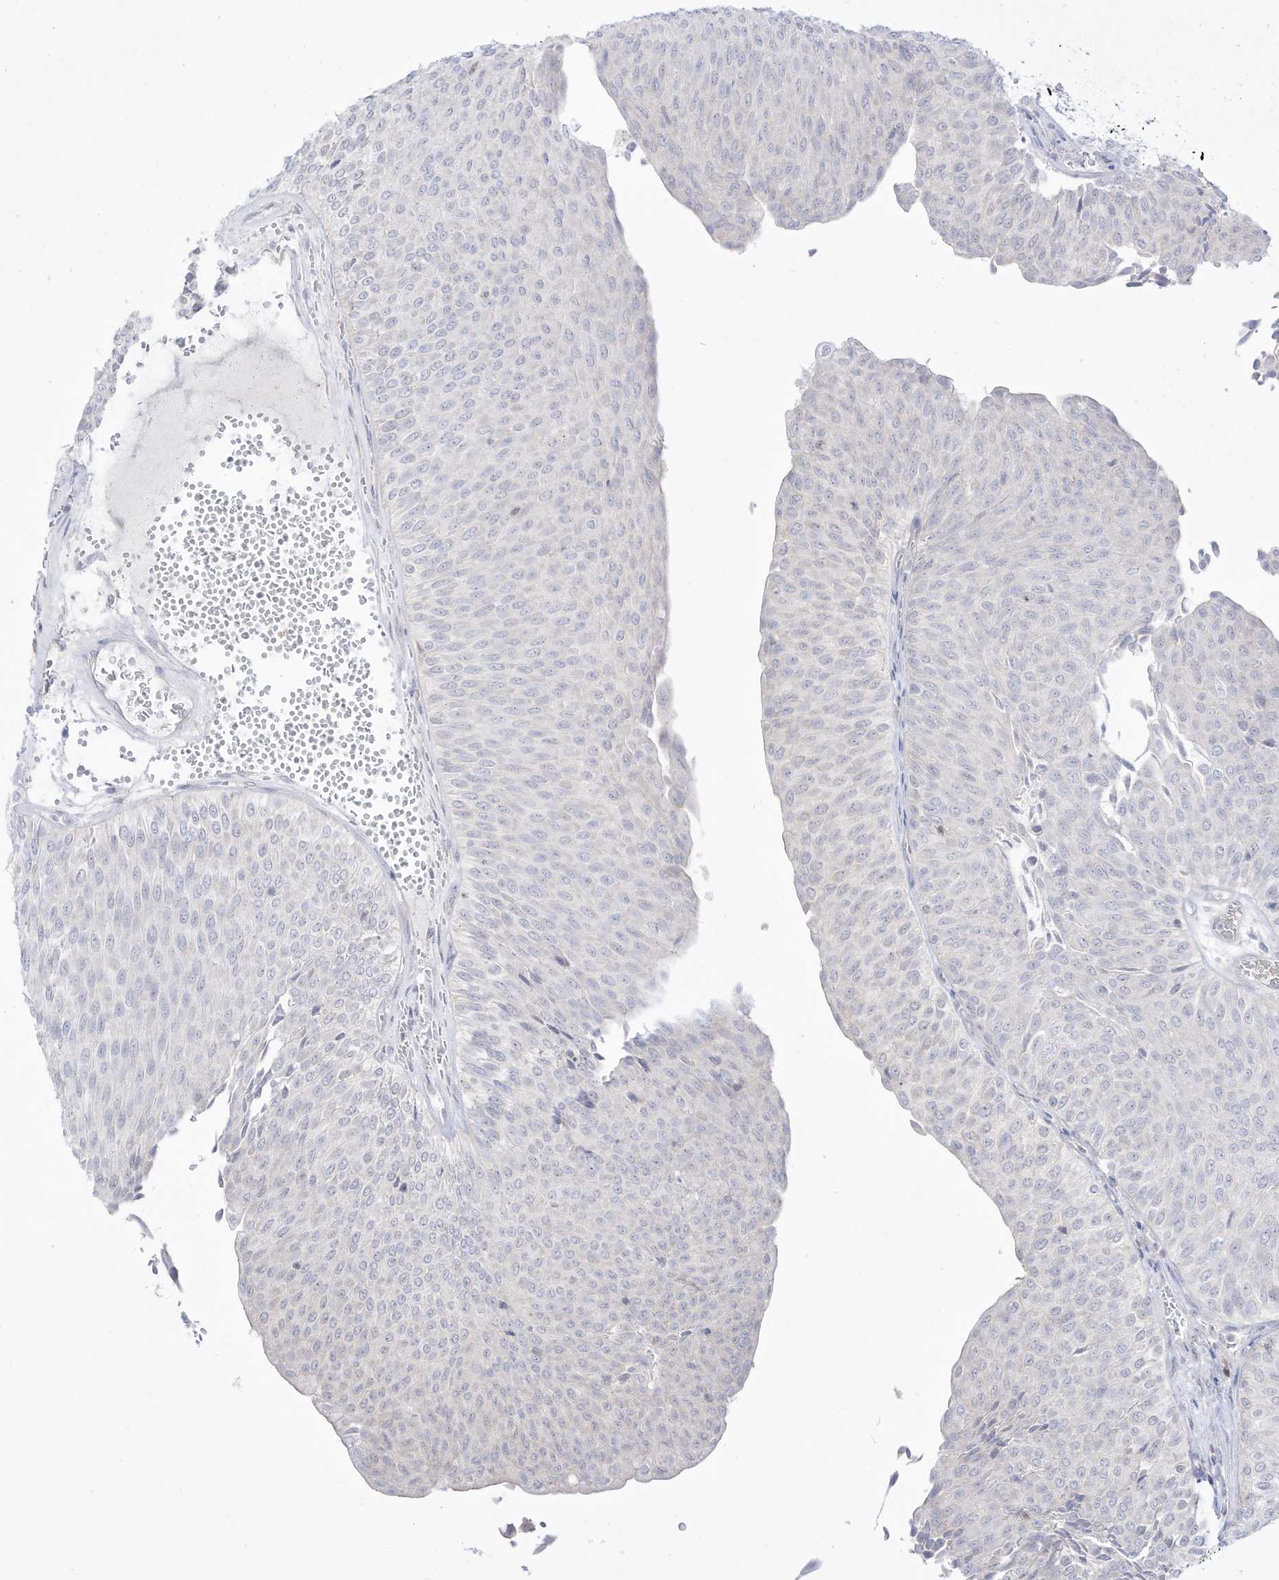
{"staining": {"intensity": "negative", "quantity": "none", "location": "none"}, "tissue": "urothelial cancer", "cell_type": "Tumor cells", "image_type": "cancer", "snomed": [{"axis": "morphology", "description": "Urothelial carcinoma, Low grade"}, {"axis": "topography", "description": "Urinary bladder"}], "caption": "Immunohistochemistry photomicrograph of human low-grade urothelial carcinoma stained for a protein (brown), which exhibits no expression in tumor cells.", "gene": "DMKN", "patient": {"sex": "male", "age": 78}}